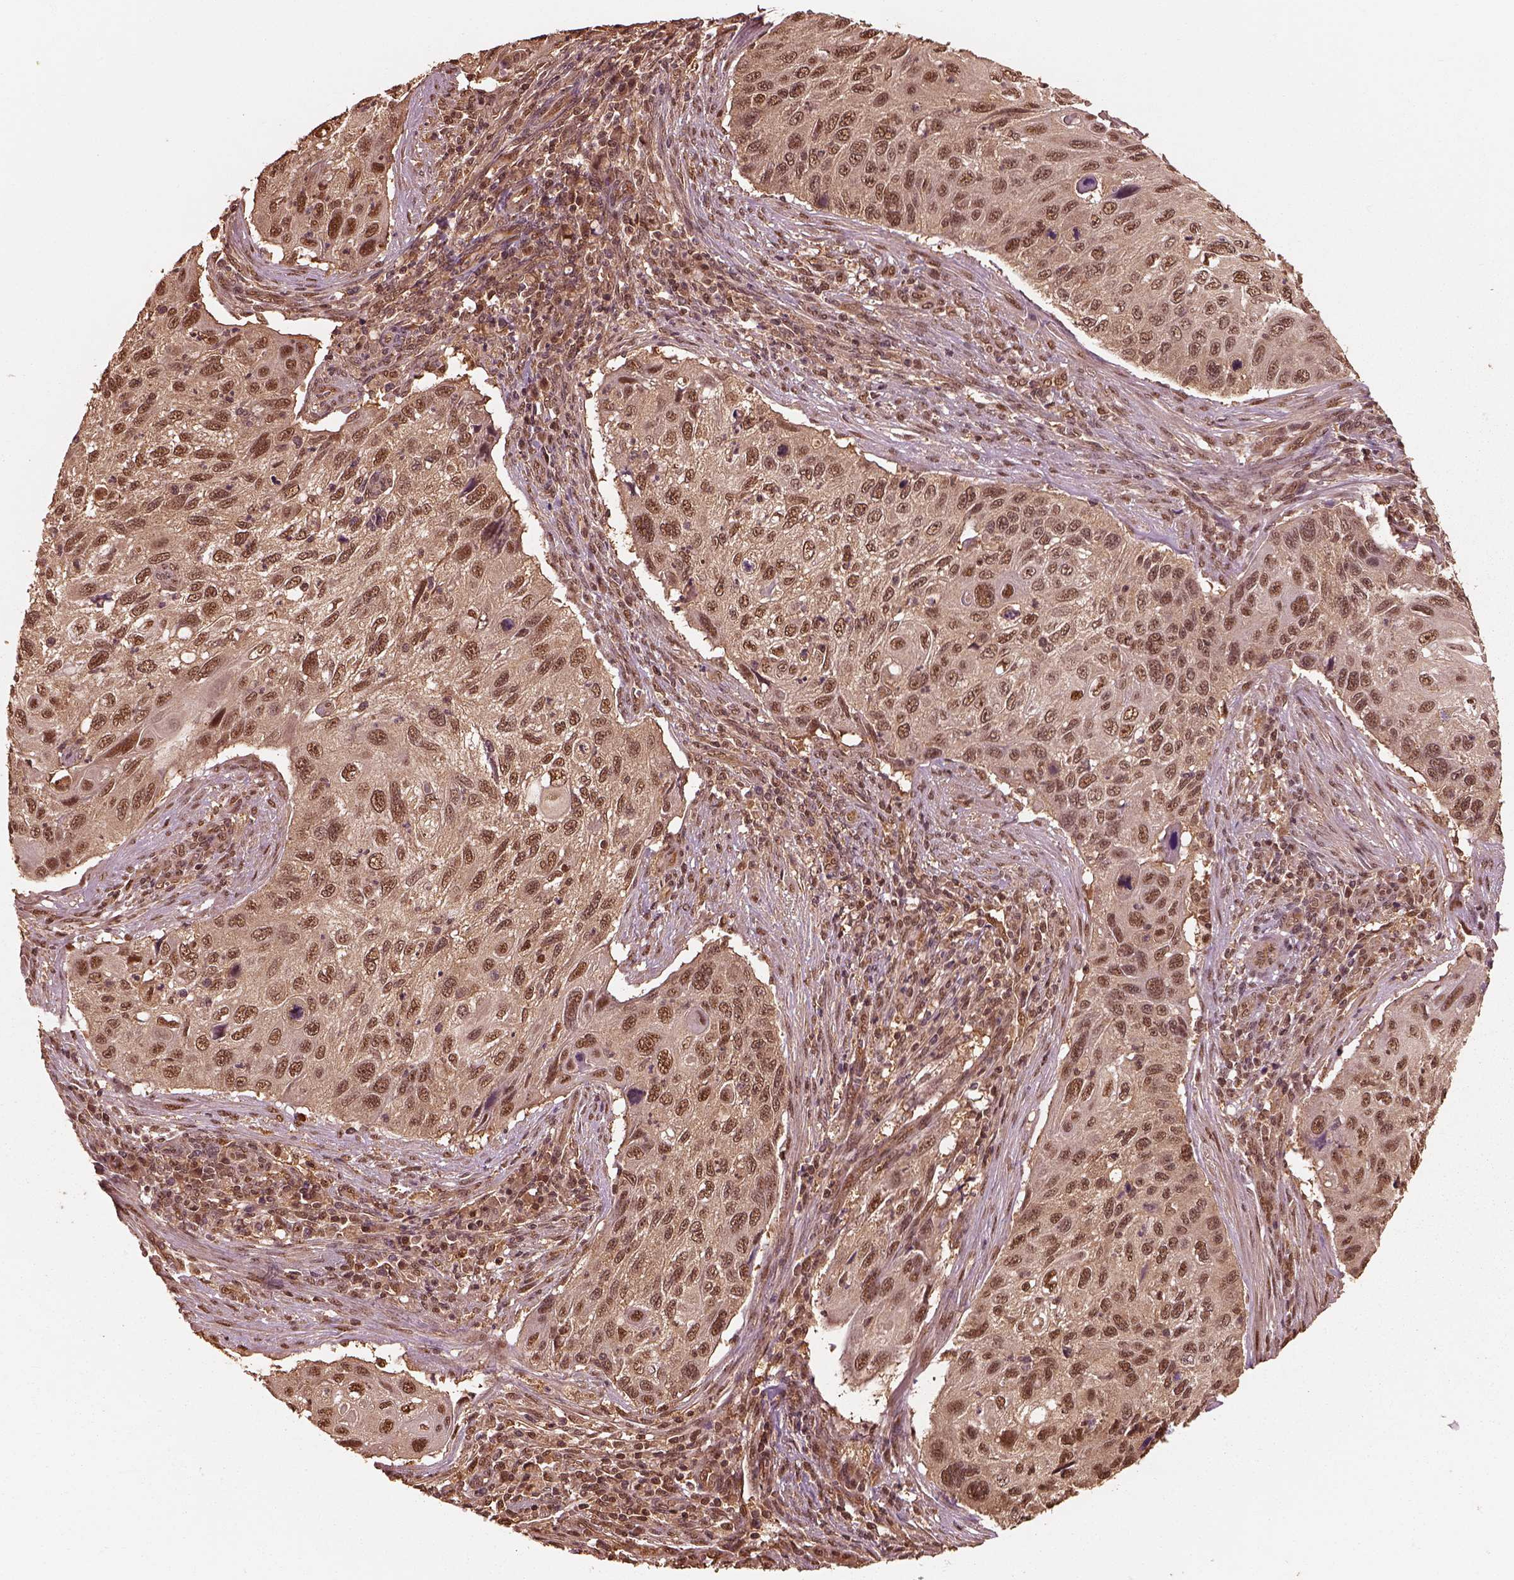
{"staining": {"intensity": "moderate", "quantity": "25%-75%", "location": "cytoplasmic/membranous,nuclear"}, "tissue": "cervical cancer", "cell_type": "Tumor cells", "image_type": "cancer", "snomed": [{"axis": "morphology", "description": "Squamous cell carcinoma, NOS"}, {"axis": "topography", "description": "Cervix"}], "caption": "Tumor cells reveal medium levels of moderate cytoplasmic/membranous and nuclear positivity in approximately 25%-75% of cells in human cervical squamous cell carcinoma. The protein of interest is stained brown, and the nuclei are stained in blue (DAB (3,3'-diaminobenzidine) IHC with brightfield microscopy, high magnification).", "gene": "PSMC5", "patient": {"sex": "female", "age": 70}}